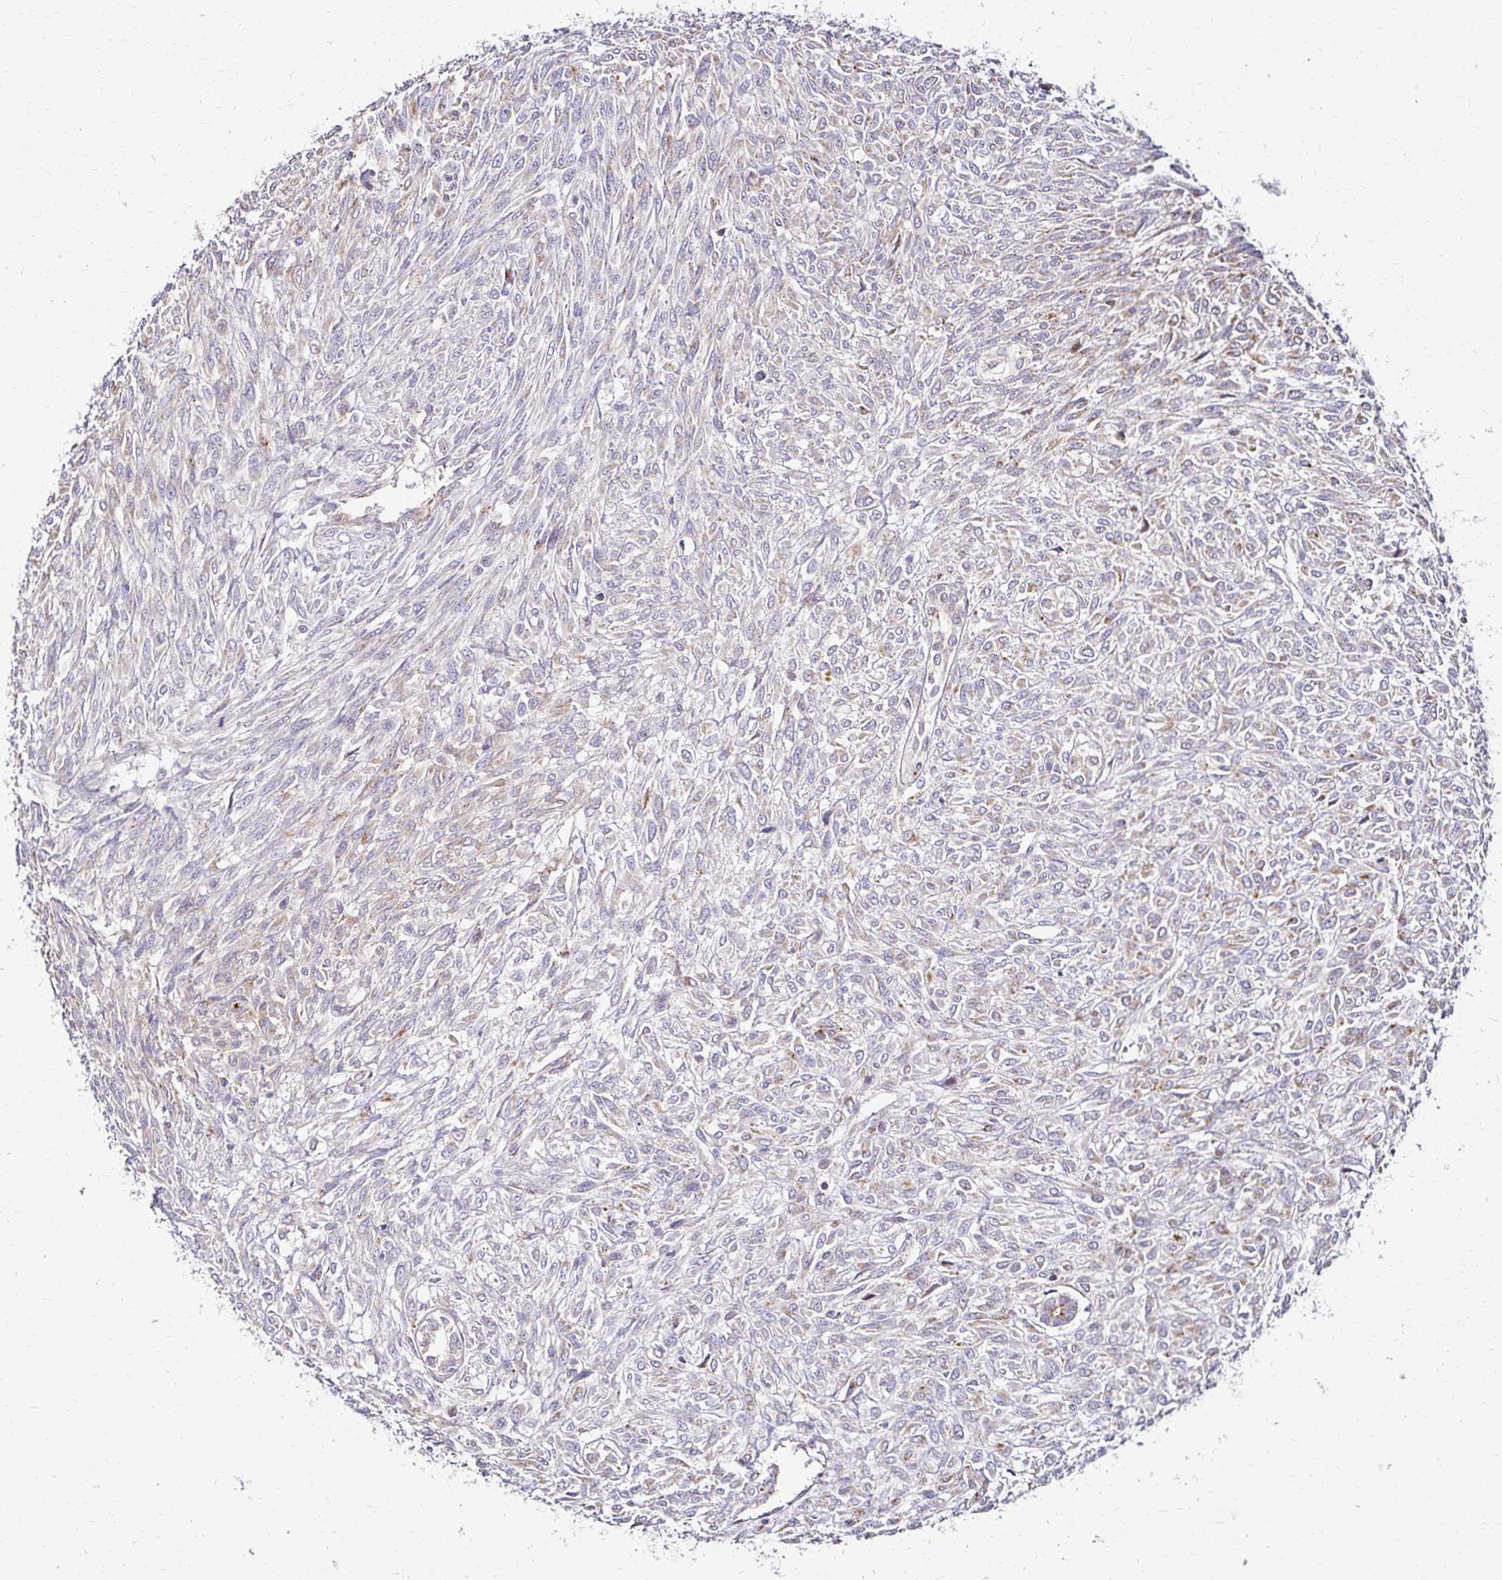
{"staining": {"intensity": "negative", "quantity": "none", "location": "none"}, "tissue": "renal cancer", "cell_type": "Tumor cells", "image_type": "cancer", "snomed": [{"axis": "morphology", "description": "Adenocarcinoma, NOS"}, {"axis": "topography", "description": "Kidney"}], "caption": "Adenocarcinoma (renal) was stained to show a protein in brown. There is no significant staining in tumor cells.", "gene": "IDUA", "patient": {"sex": "male", "age": 58}}